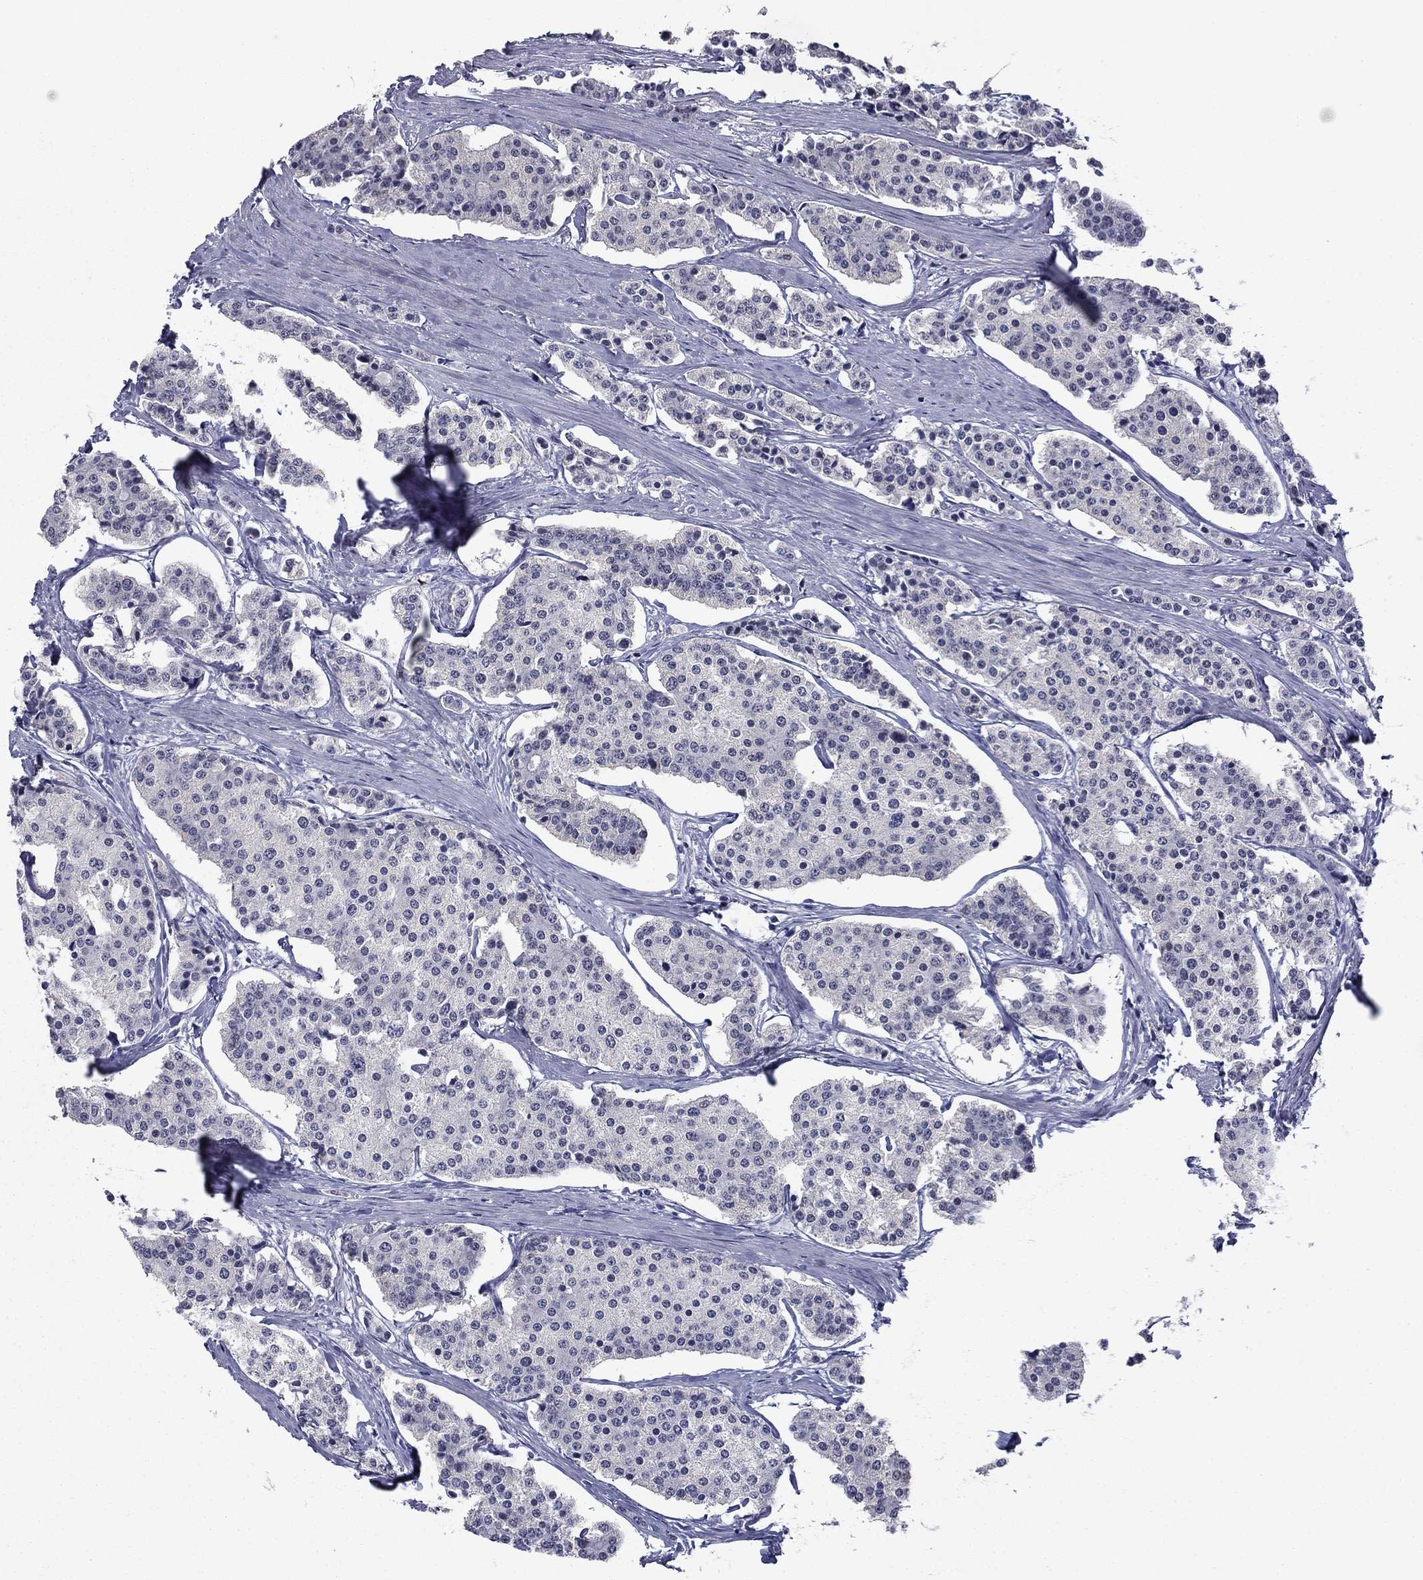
{"staining": {"intensity": "negative", "quantity": "none", "location": "none"}, "tissue": "carcinoid", "cell_type": "Tumor cells", "image_type": "cancer", "snomed": [{"axis": "morphology", "description": "Carcinoid, malignant, NOS"}, {"axis": "topography", "description": "Small intestine"}], "caption": "IHC of human malignant carcinoid exhibits no staining in tumor cells.", "gene": "ETV5", "patient": {"sex": "female", "age": 65}}